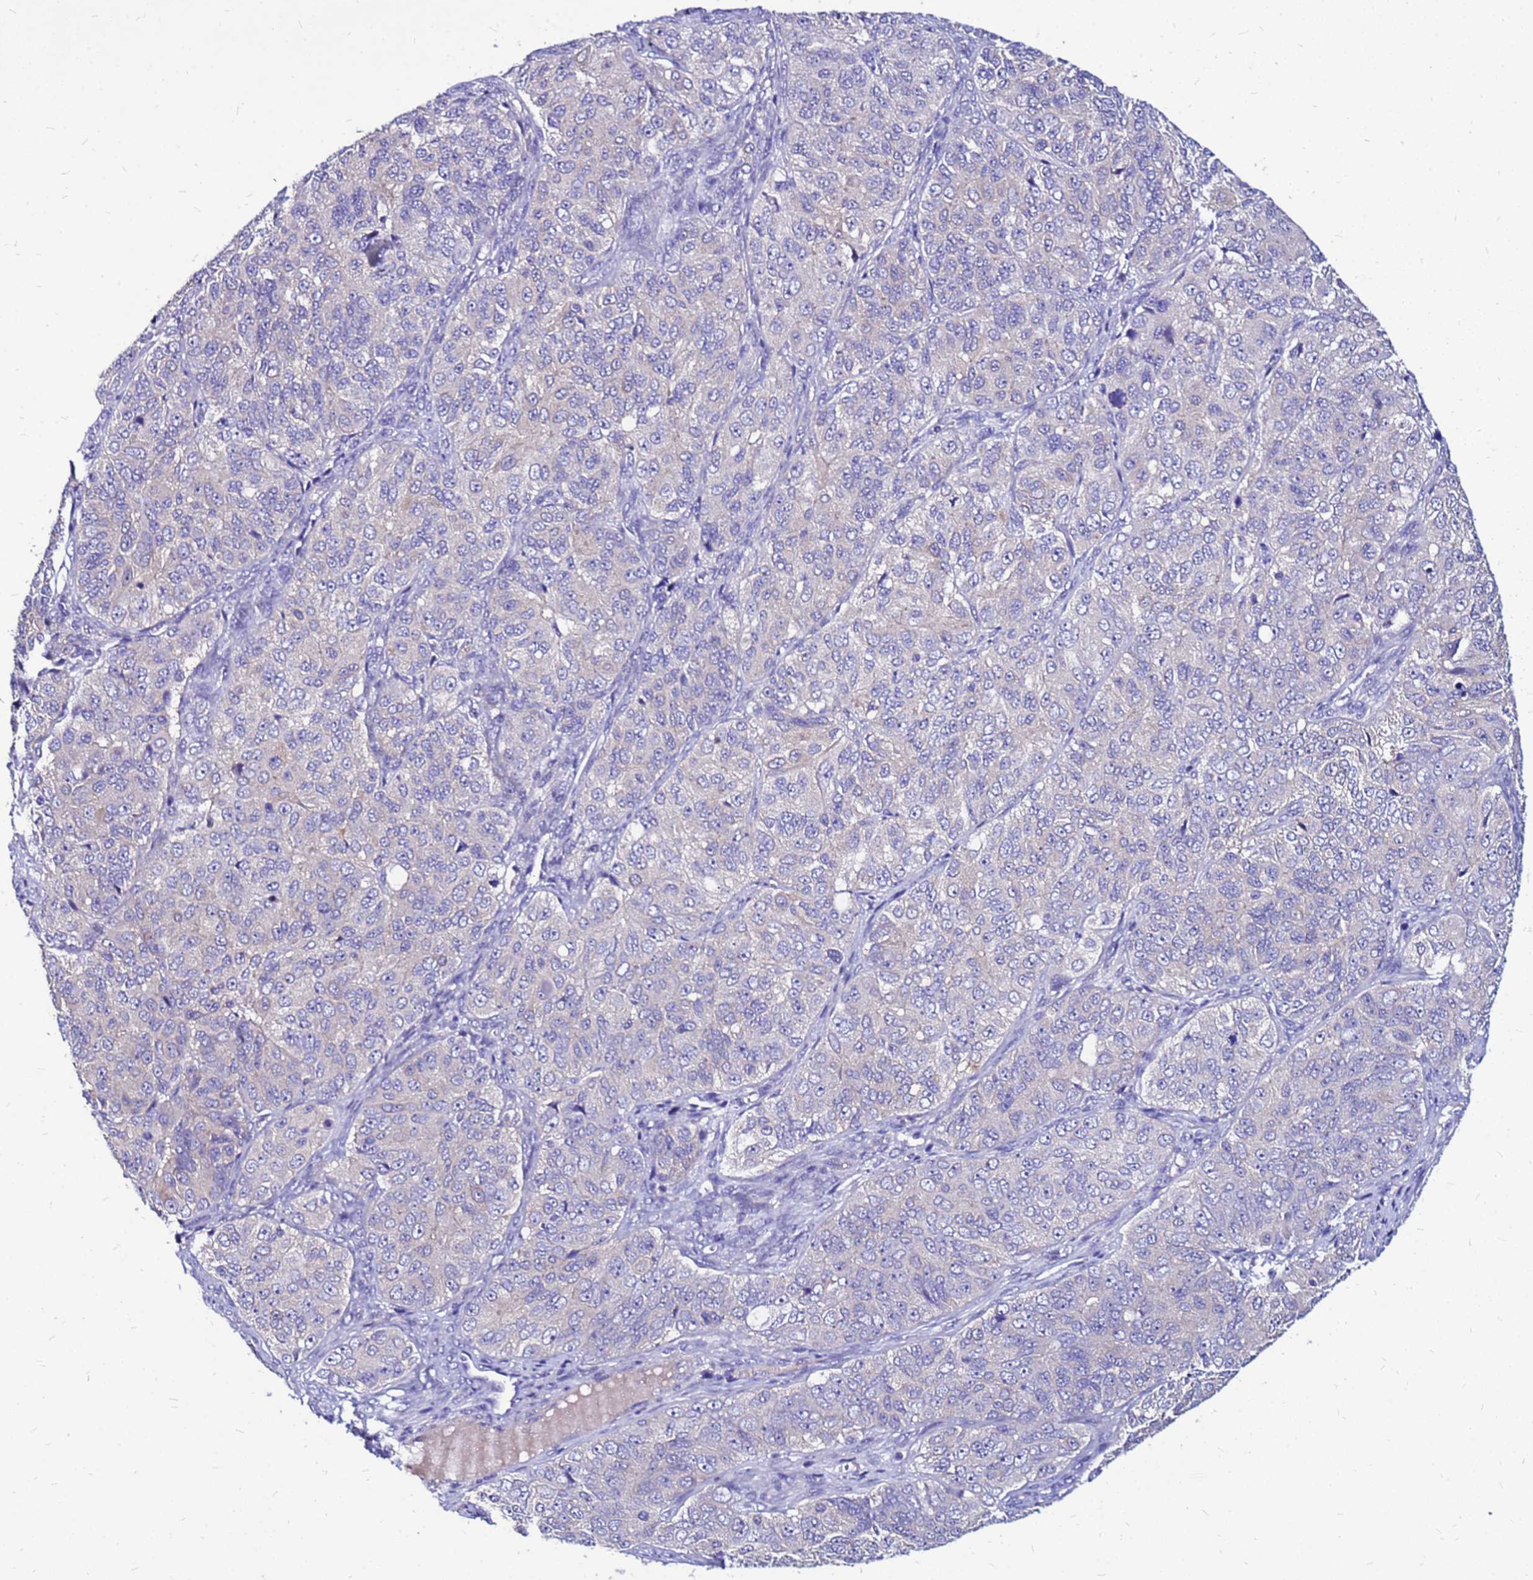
{"staining": {"intensity": "negative", "quantity": "none", "location": "none"}, "tissue": "ovarian cancer", "cell_type": "Tumor cells", "image_type": "cancer", "snomed": [{"axis": "morphology", "description": "Carcinoma, endometroid"}, {"axis": "topography", "description": "Ovary"}], "caption": "High magnification brightfield microscopy of ovarian cancer stained with DAB (3,3'-diaminobenzidine) (brown) and counterstained with hematoxylin (blue): tumor cells show no significant positivity.", "gene": "ARHGEF5", "patient": {"sex": "female", "age": 51}}